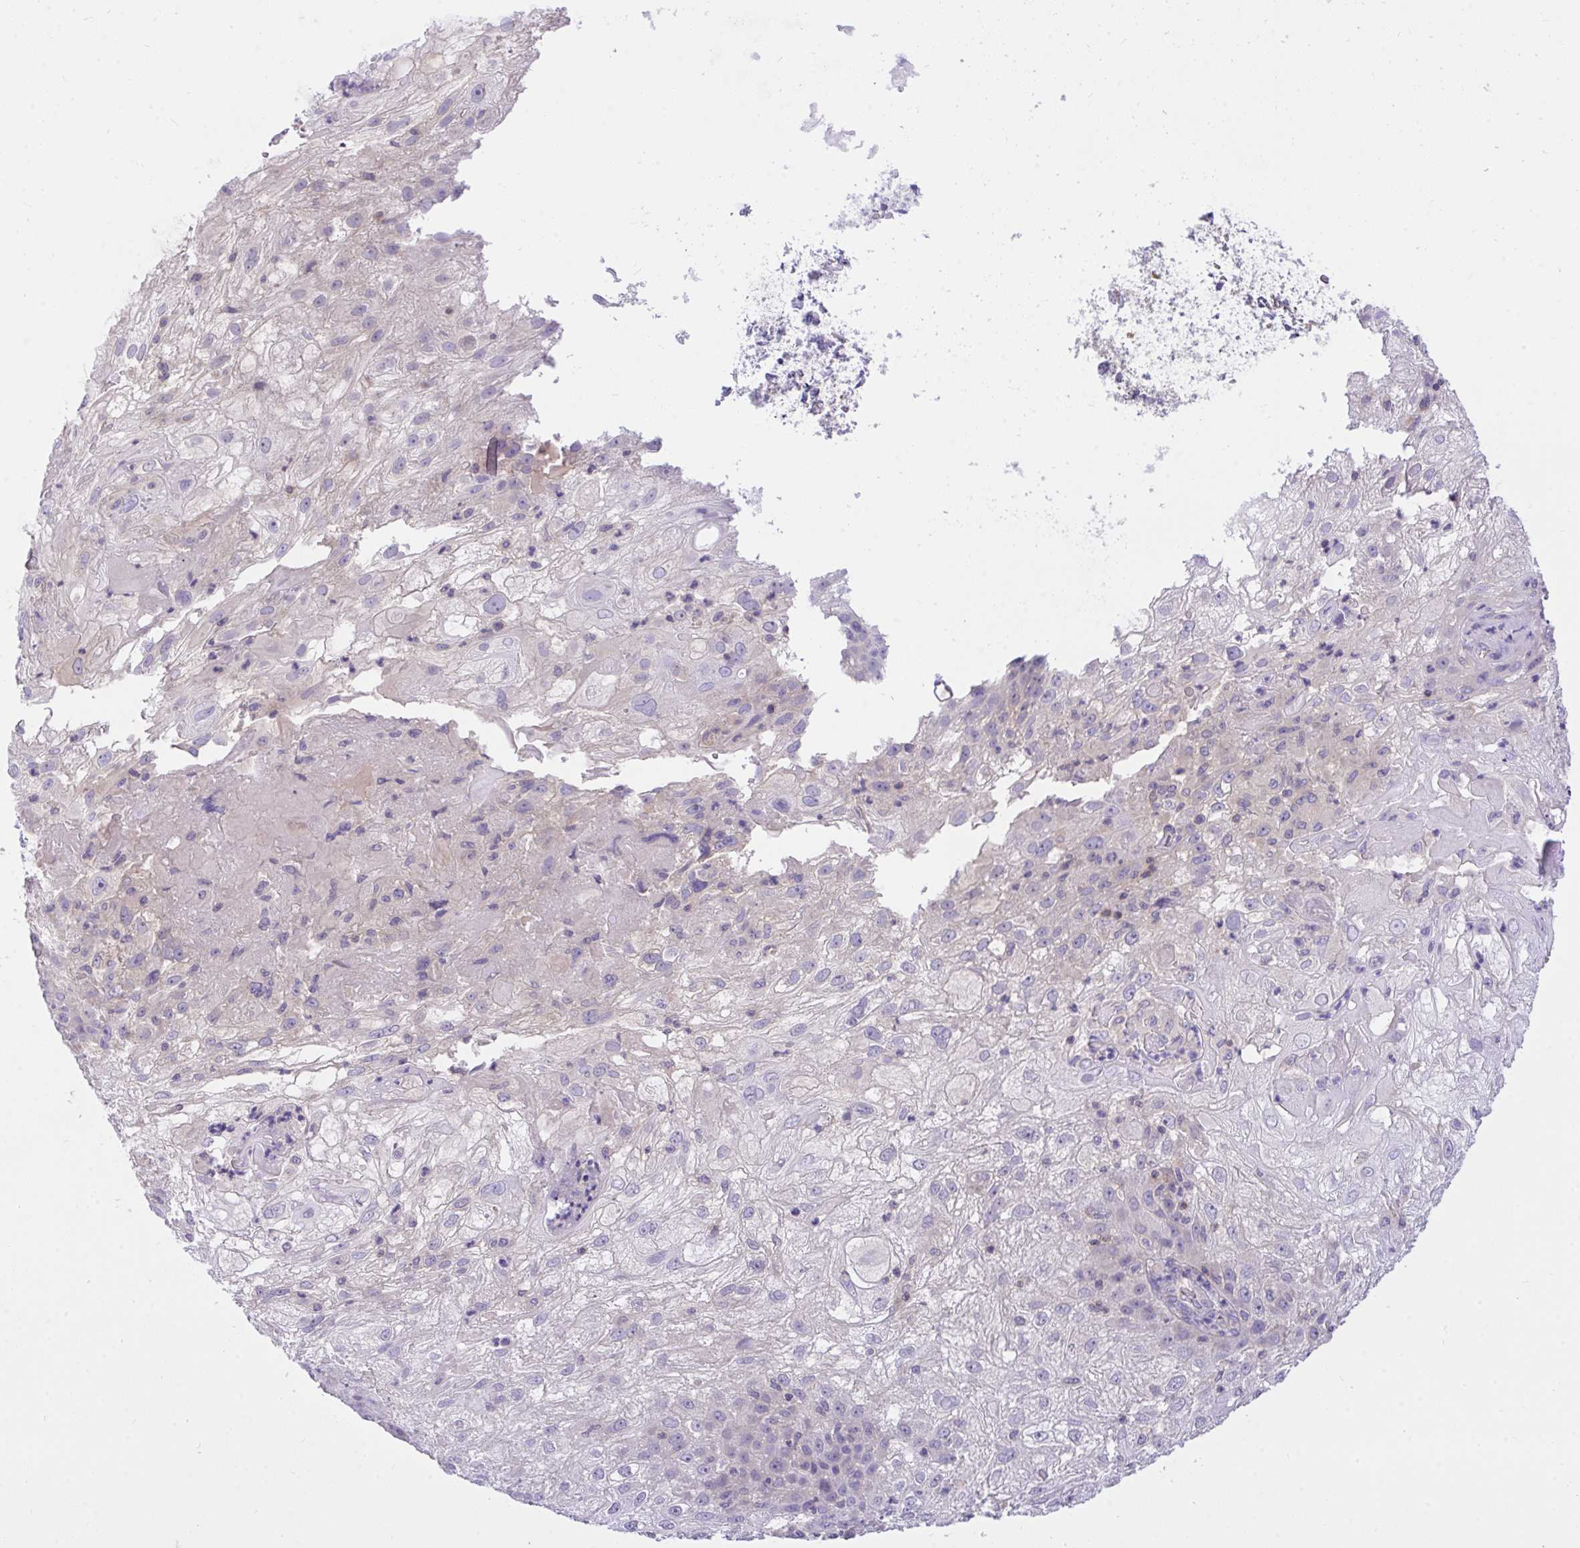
{"staining": {"intensity": "negative", "quantity": "none", "location": "none"}, "tissue": "skin cancer", "cell_type": "Tumor cells", "image_type": "cancer", "snomed": [{"axis": "morphology", "description": "Normal tissue, NOS"}, {"axis": "morphology", "description": "Squamous cell carcinoma, NOS"}, {"axis": "topography", "description": "Skin"}], "caption": "Immunohistochemical staining of human squamous cell carcinoma (skin) demonstrates no significant staining in tumor cells.", "gene": "TLN2", "patient": {"sex": "female", "age": 83}}